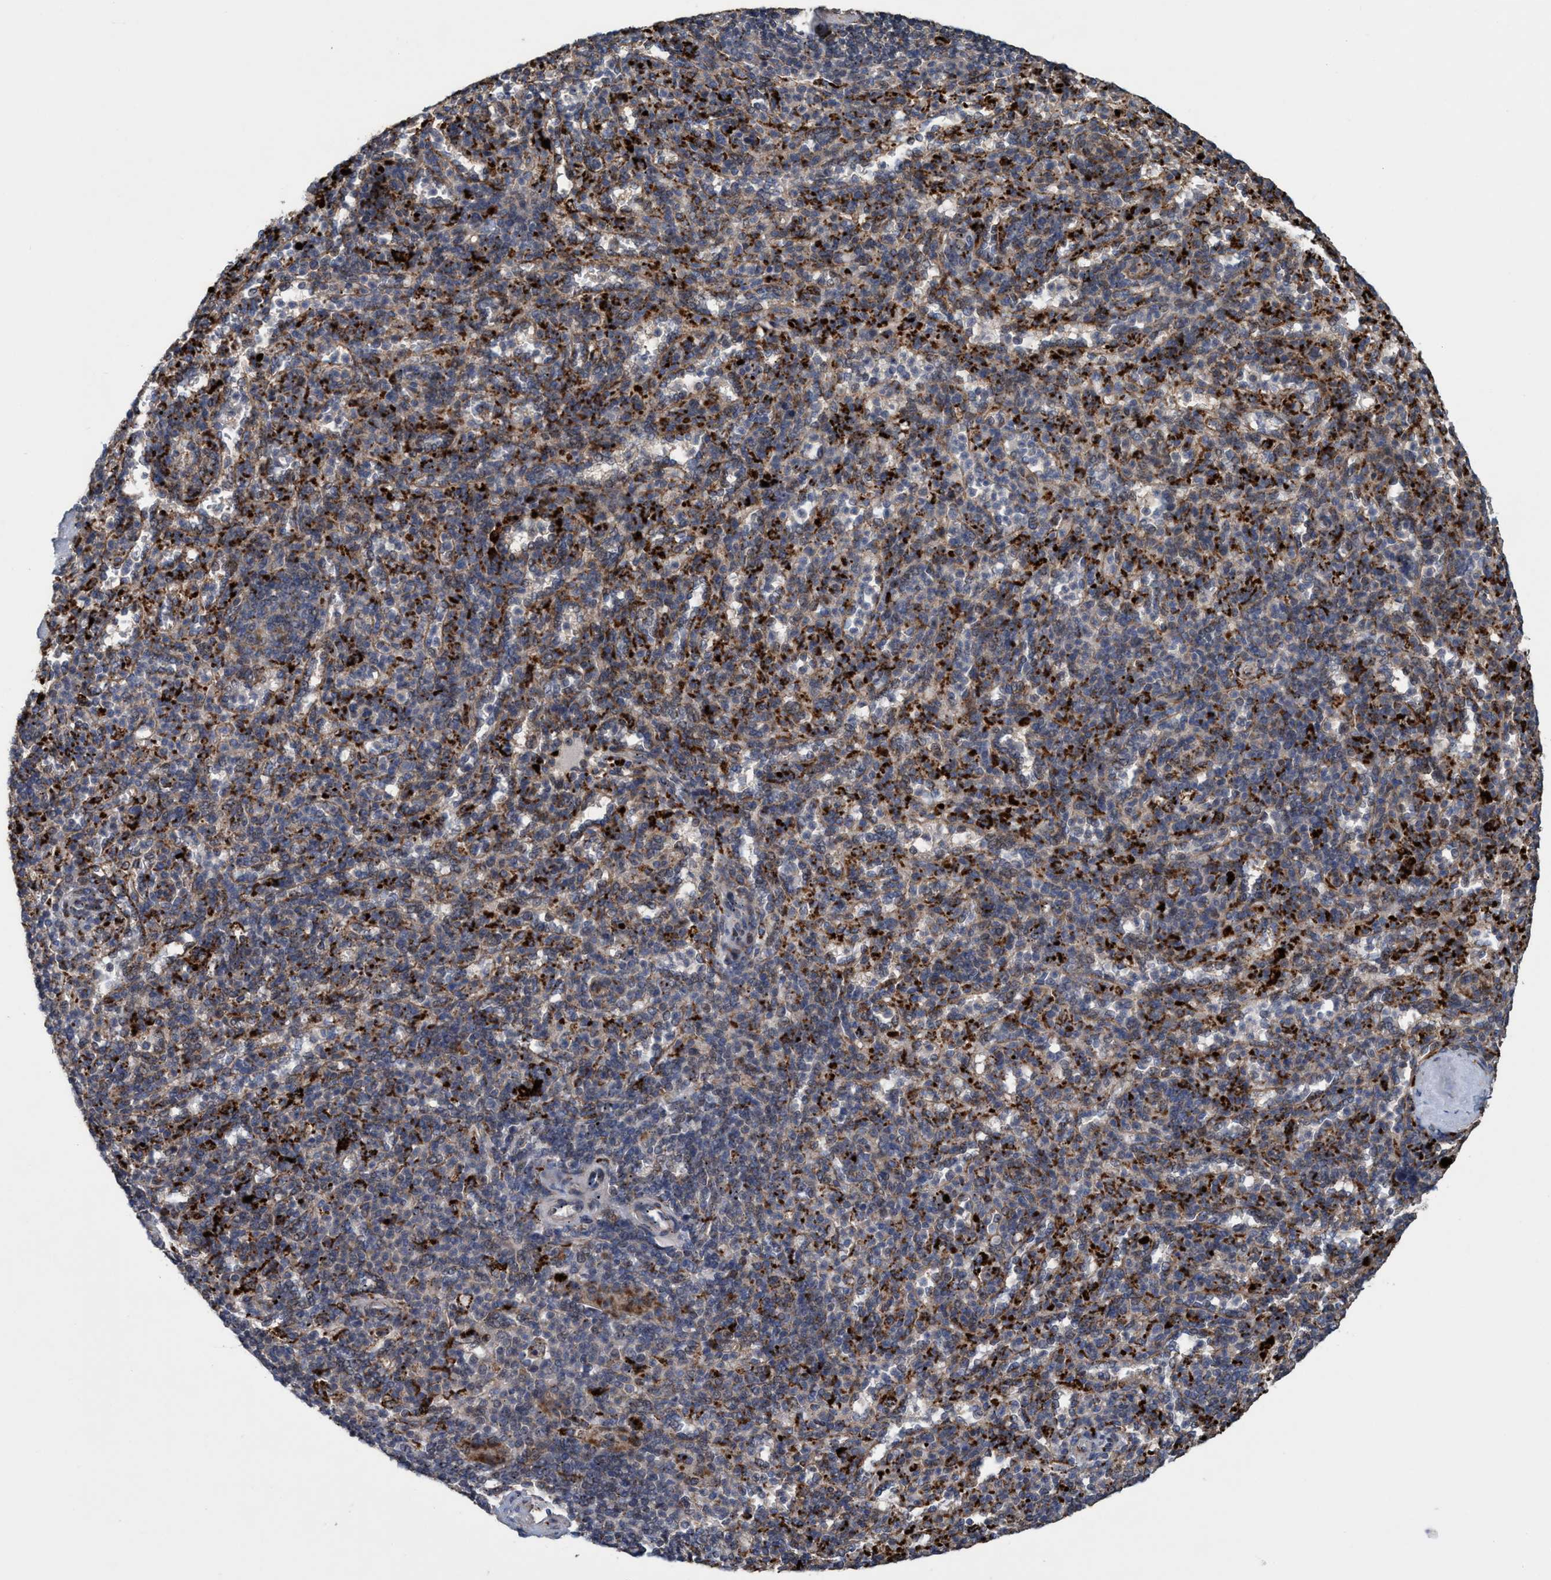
{"staining": {"intensity": "strong", "quantity": "25%-75%", "location": "cytoplasmic/membranous"}, "tissue": "spleen", "cell_type": "Cells in red pulp", "image_type": "normal", "snomed": [{"axis": "morphology", "description": "Normal tissue, NOS"}, {"axis": "topography", "description": "Spleen"}], "caption": "This is an image of immunohistochemistry staining of benign spleen, which shows strong positivity in the cytoplasmic/membranous of cells in red pulp.", "gene": "BBS9", "patient": {"sex": "male", "age": 36}}